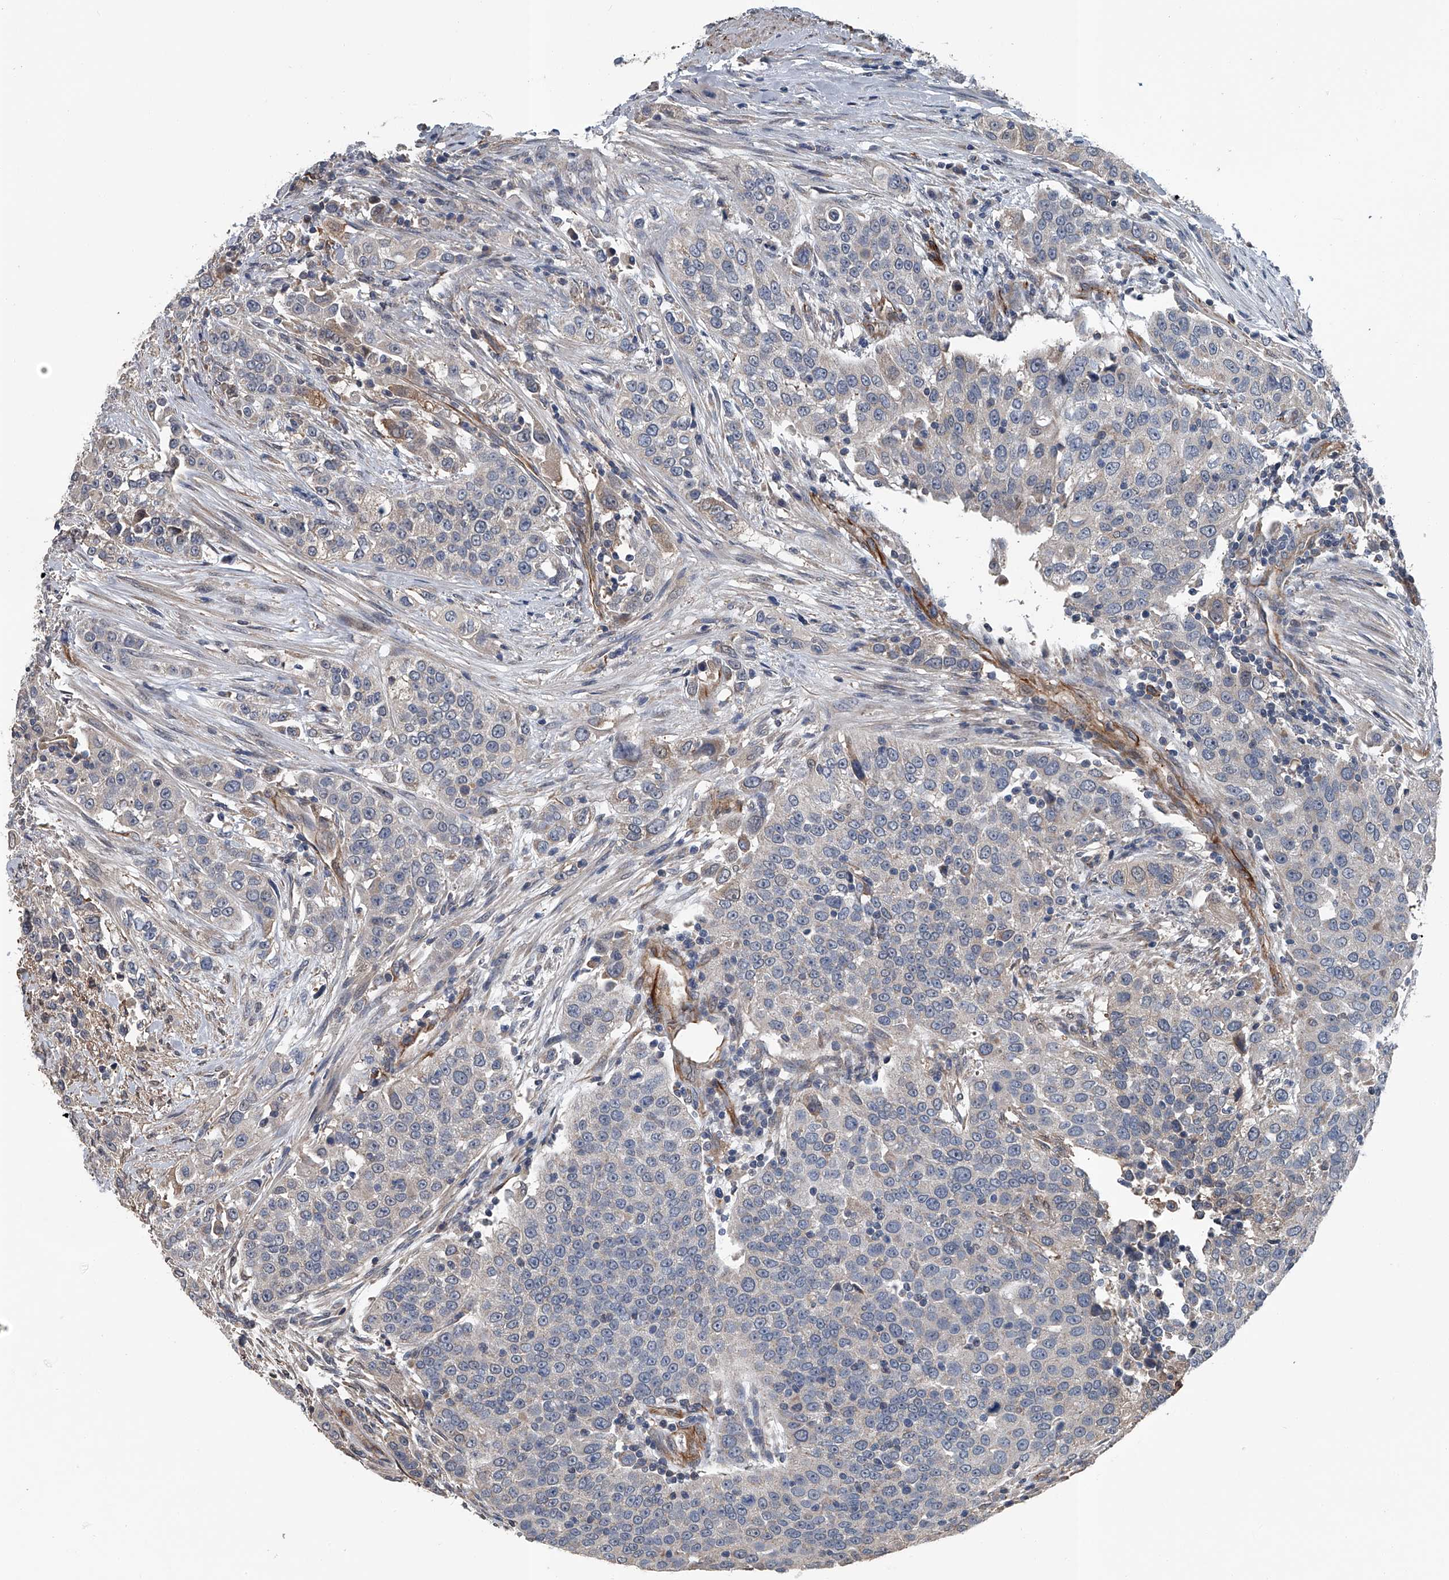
{"staining": {"intensity": "negative", "quantity": "none", "location": "none"}, "tissue": "urothelial cancer", "cell_type": "Tumor cells", "image_type": "cancer", "snomed": [{"axis": "morphology", "description": "Urothelial carcinoma, High grade"}, {"axis": "topography", "description": "Urinary bladder"}], "caption": "IHC micrograph of high-grade urothelial carcinoma stained for a protein (brown), which displays no positivity in tumor cells. The staining was performed using DAB (3,3'-diaminobenzidine) to visualize the protein expression in brown, while the nuclei were stained in blue with hematoxylin (Magnification: 20x).", "gene": "LDLRAD2", "patient": {"sex": "female", "age": 80}}